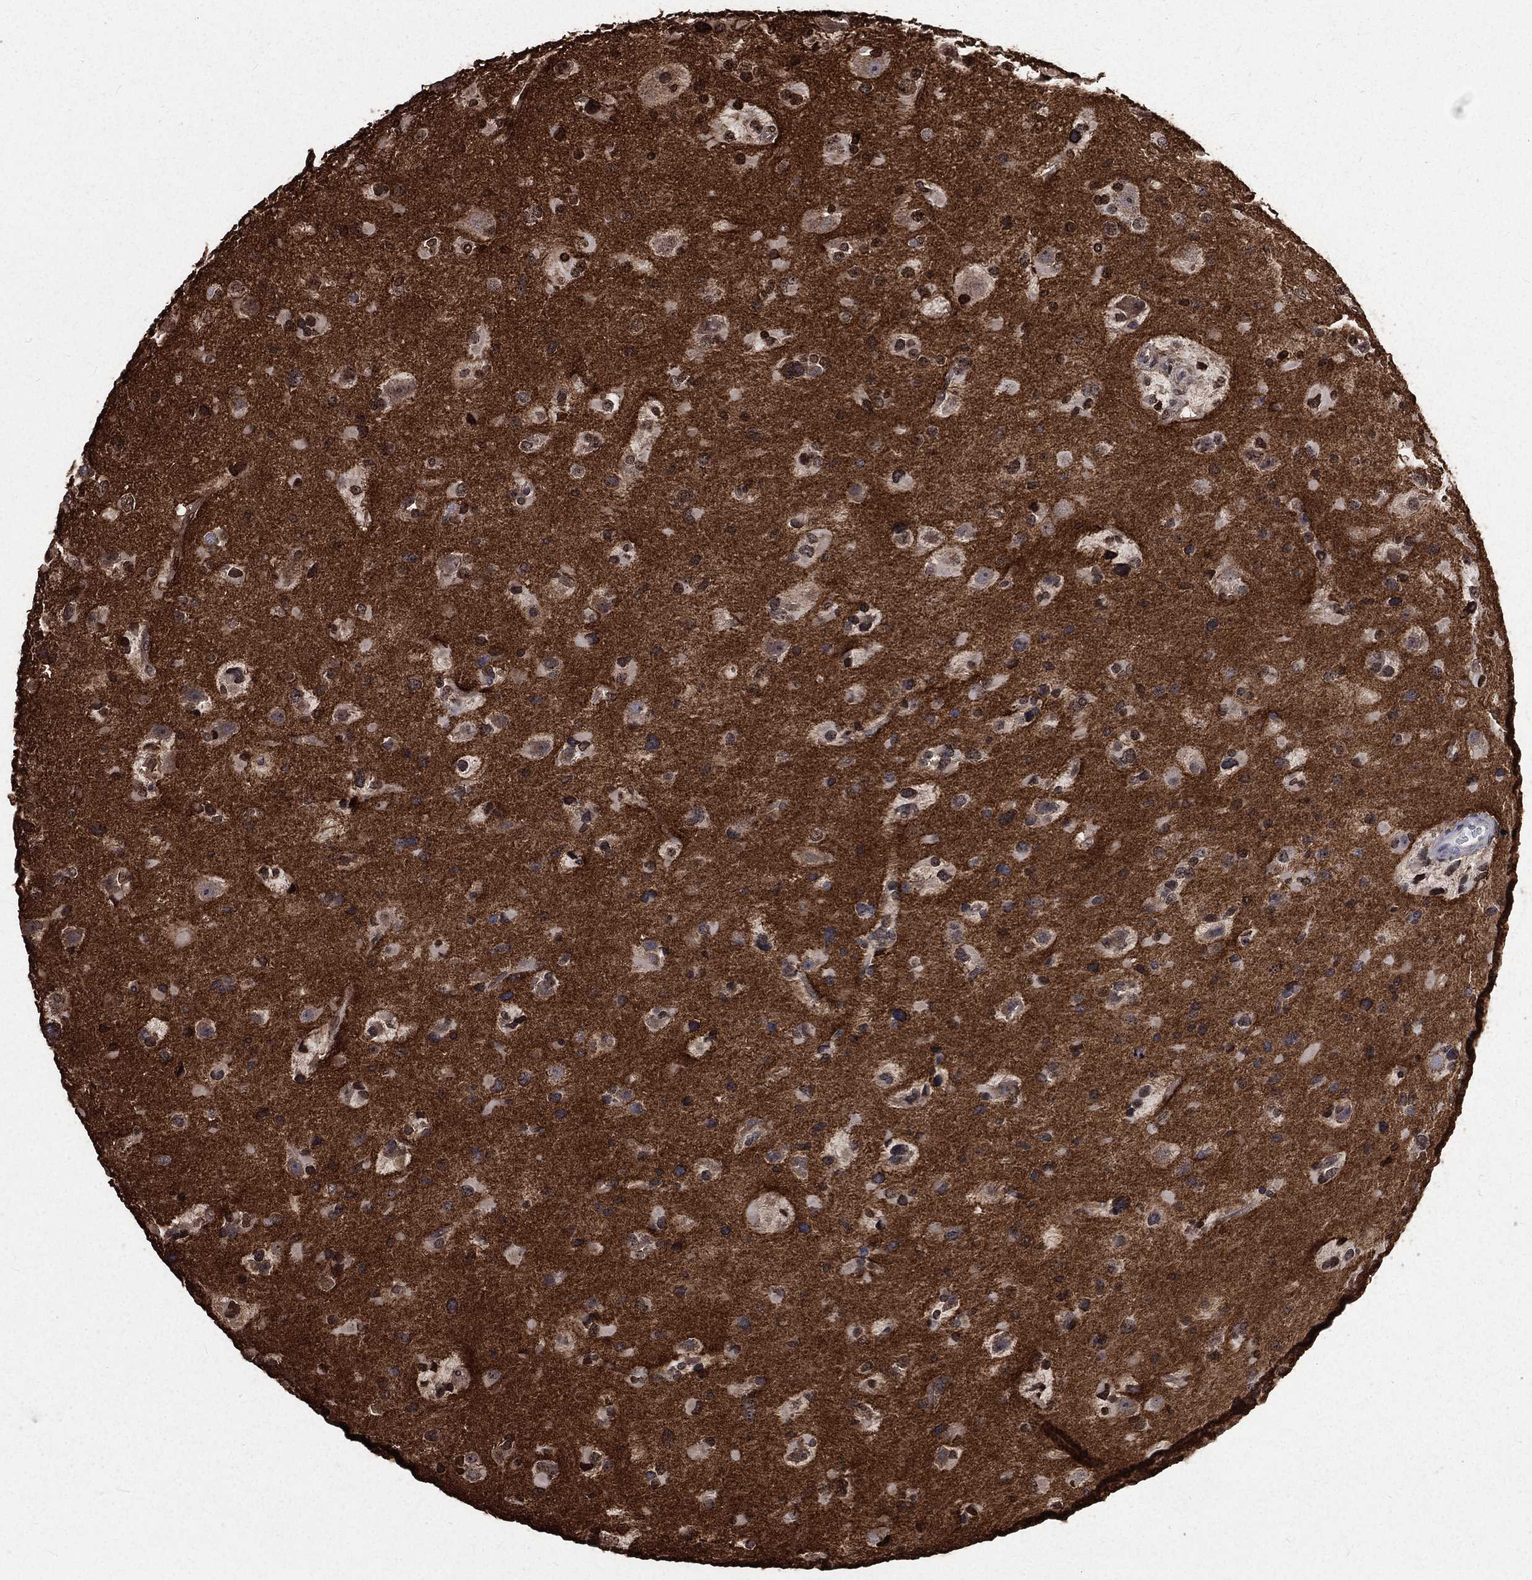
{"staining": {"intensity": "negative", "quantity": "none", "location": "none"}, "tissue": "glioma", "cell_type": "Tumor cells", "image_type": "cancer", "snomed": [{"axis": "morphology", "description": "Glioma, malignant, Low grade"}, {"axis": "topography", "description": "Brain"}], "caption": "Malignant glioma (low-grade) was stained to show a protein in brown. There is no significant staining in tumor cells. (Brightfield microscopy of DAB (3,3'-diaminobenzidine) immunohistochemistry at high magnification).", "gene": "BASP1", "patient": {"sex": "female", "age": 32}}